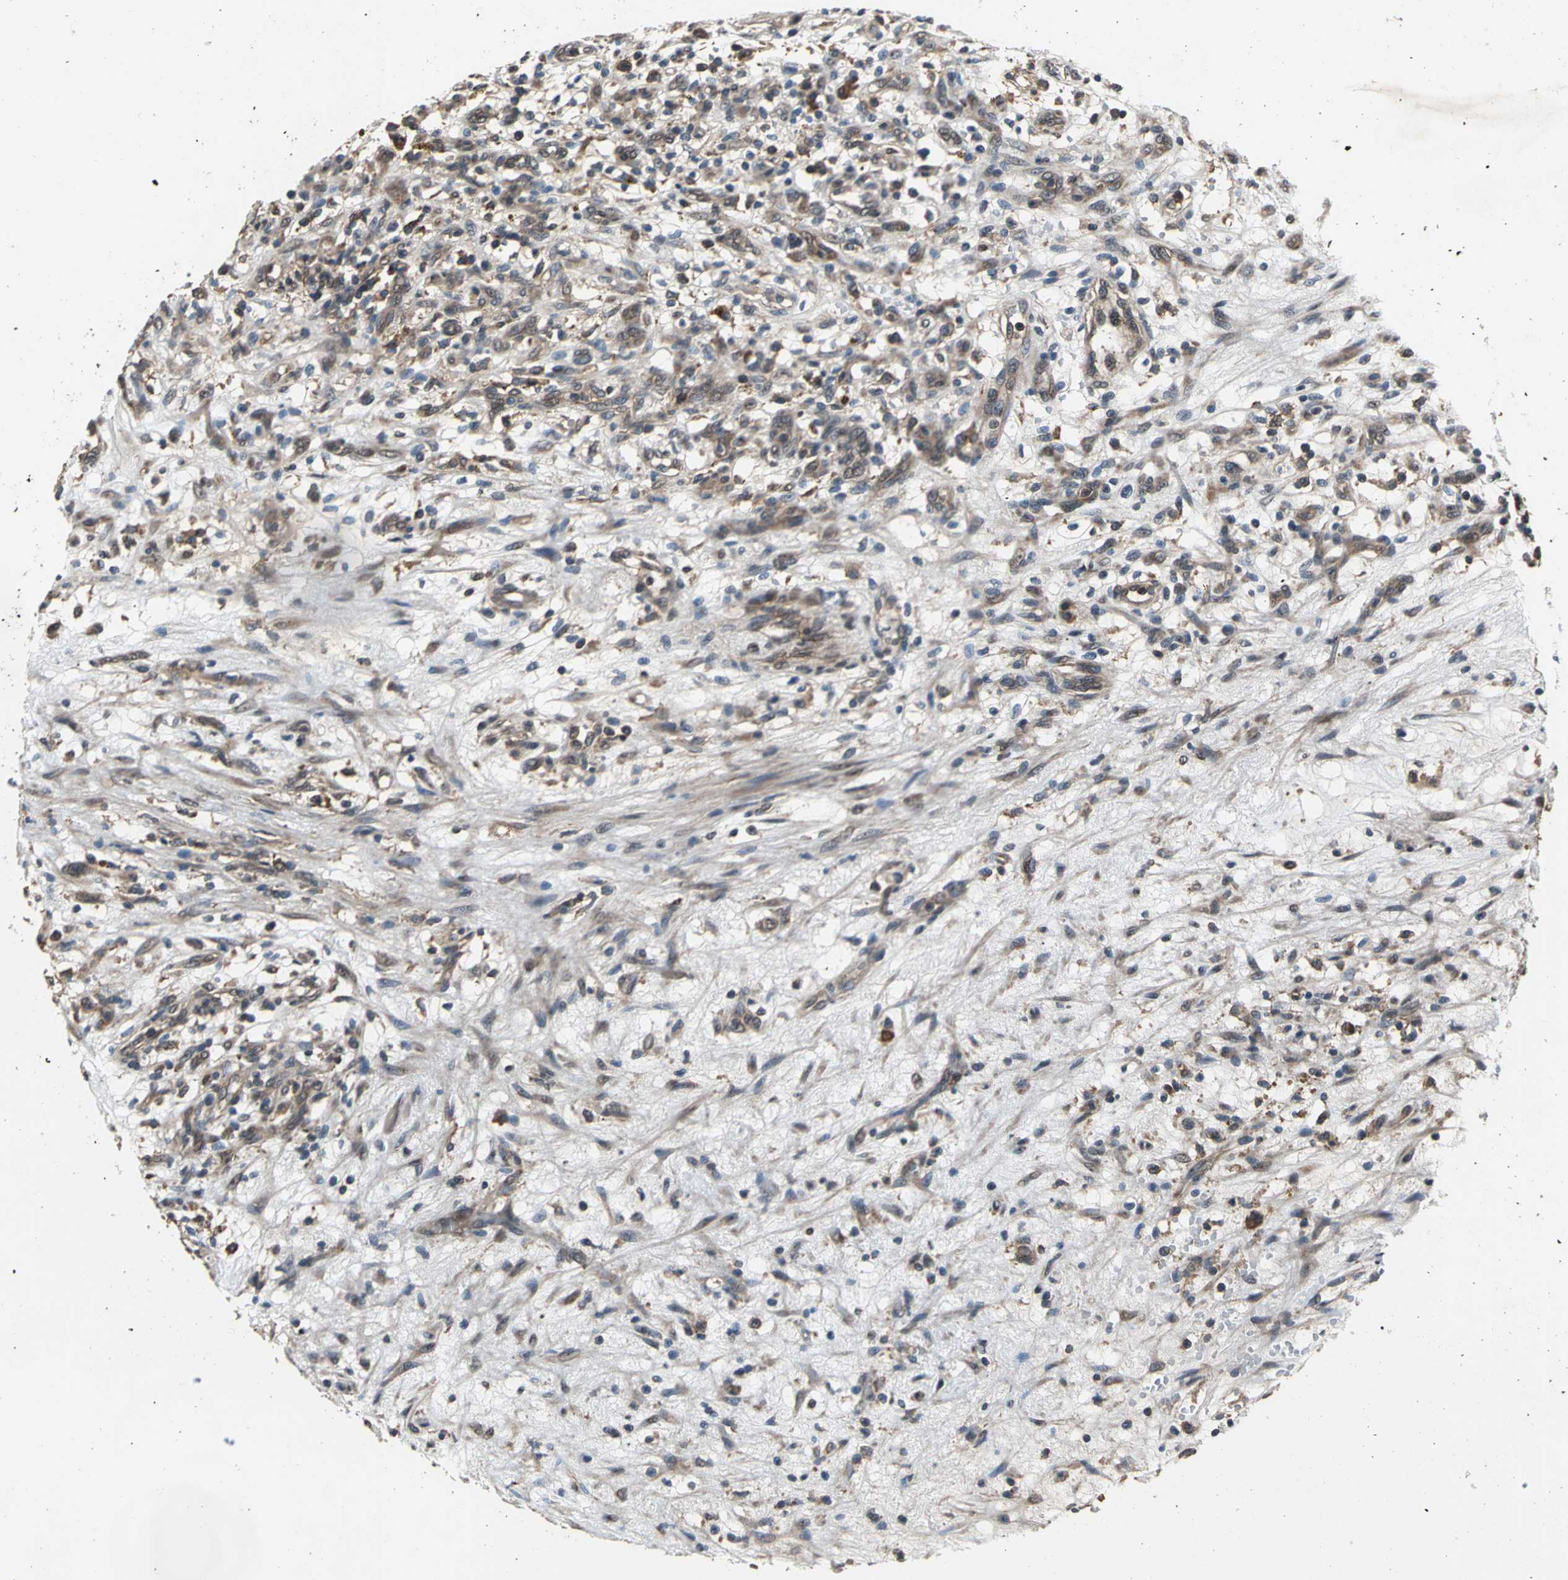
{"staining": {"intensity": "weak", "quantity": ">75%", "location": "cytoplasmic/membranous"}, "tissue": "renal cancer", "cell_type": "Tumor cells", "image_type": "cancer", "snomed": [{"axis": "morphology", "description": "Adenocarcinoma, NOS"}, {"axis": "topography", "description": "Kidney"}], "caption": "High-power microscopy captured an IHC image of adenocarcinoma (renal), revealing weak cytoplasmic/membranous staining in about >75% of tumor cells.", "gene": "EIF2B2", "patient": {"sex": "female", "age": 57}}